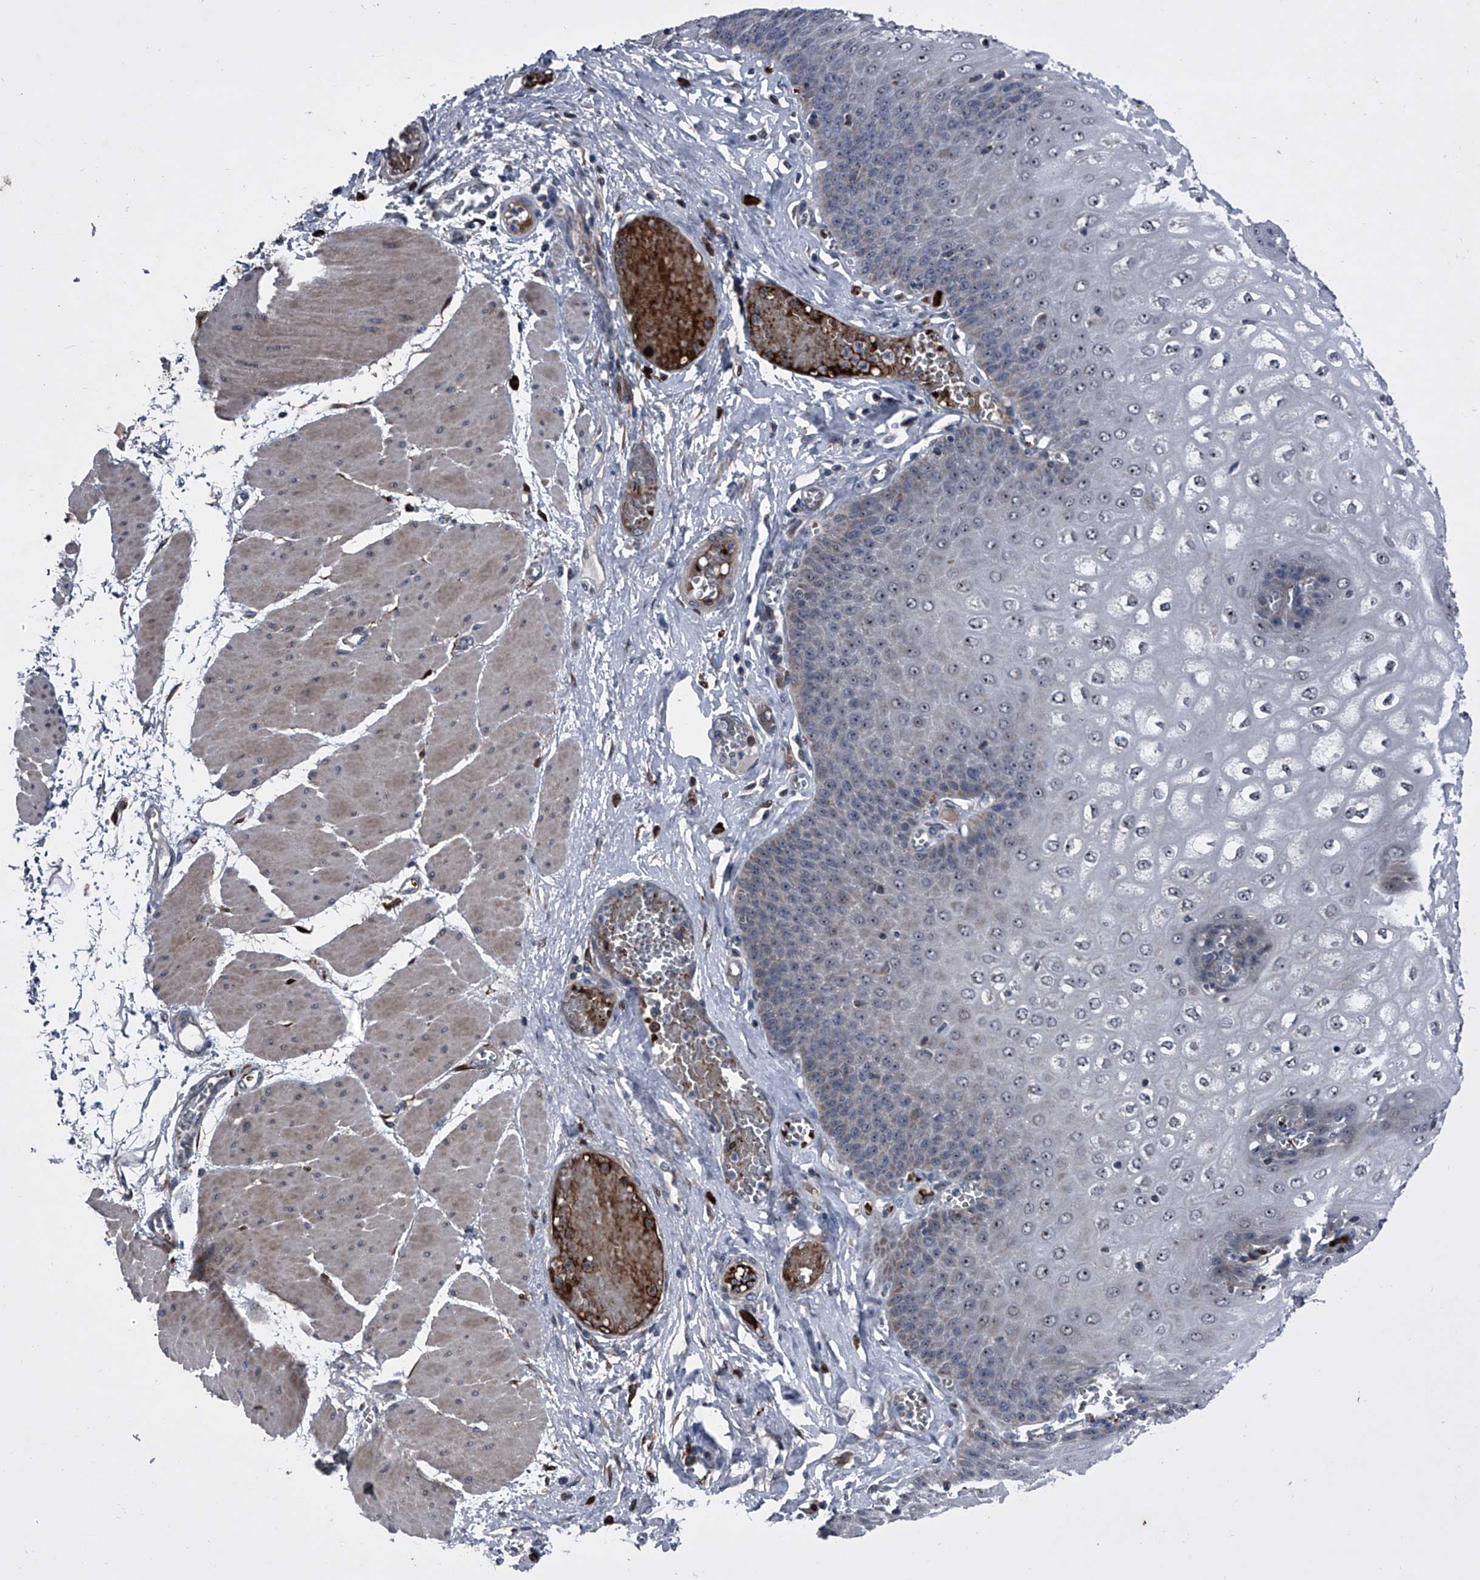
{"staining": {"intensity": "moderate", "quantity": "<25%", "location": "nuclear"}, "tissue": "esophagus", "cell_type": "Squamous epithelial cells", "image_type": "normal", "snomed": [{"axis": "morphology", "description": "Normal tissue, NOS"}, {"axis": "topography", "description": "Esophagus"}], "caption": "Immunohistochemical staining of unremarkable human esophagus displays <25% levels of moderate nuclear protein positivity in approximately <25% of squamous epithelial cells.", "gene": "CEP85L", "patient": {"sex": "male", "age": 60}}